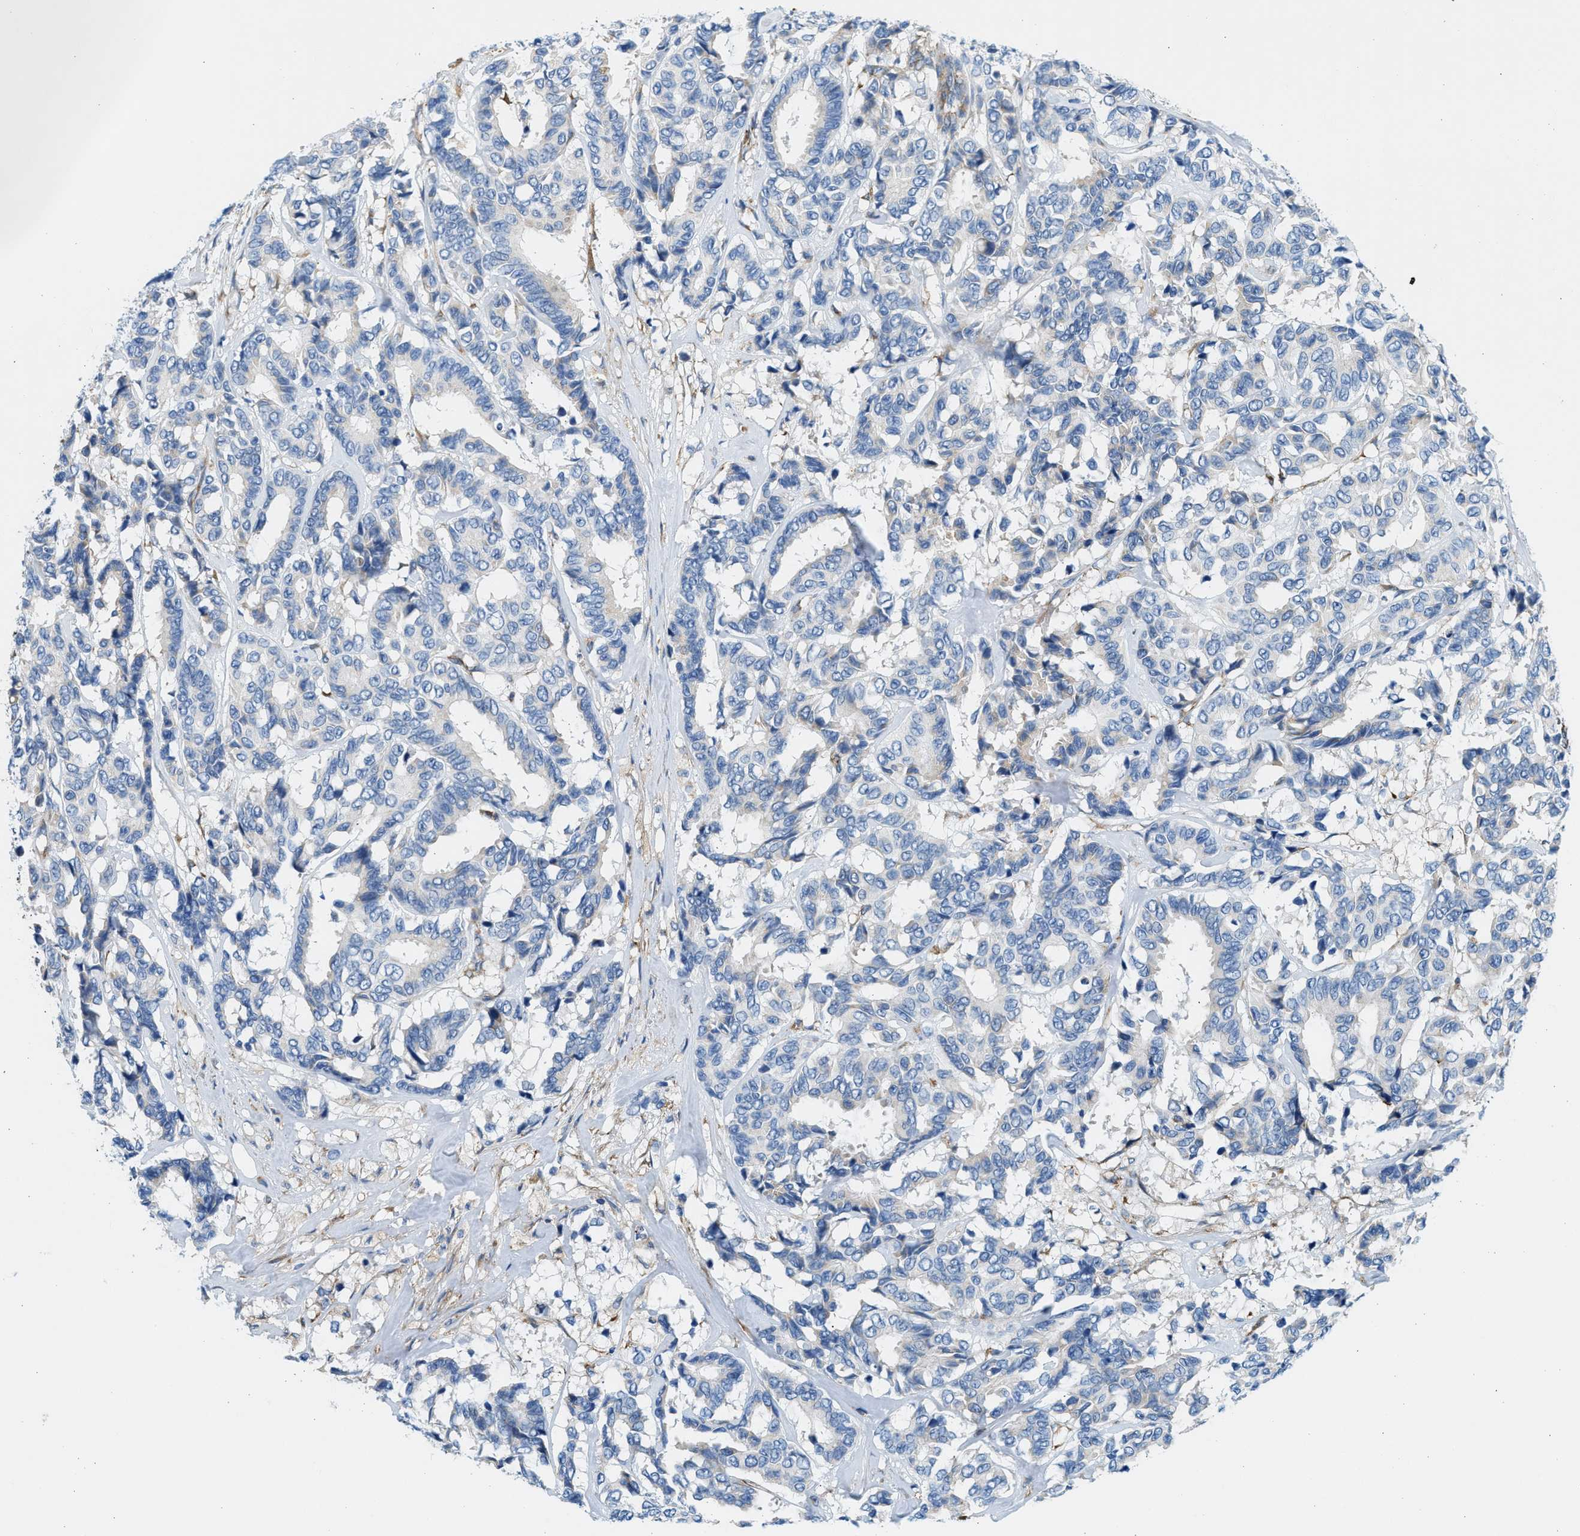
{"staining": {"intensity": "negative", "quantity": "none", "location": "none"}, "tissue": "breast cancer", "cell_type": "Tumor cells", "image_type": "cancer", "snomed": [{"axis": "morphology", "description": "Duct carcinoma"}, {"axis": "topography", "description": "Breast"}], "caption": "Protein analysis of breast cancer demonstrates no significant expression in tumor cells. (DAB immunohistochemistry (IHC) with hematoxylin counter stain).", "gene": "CNTN6", "patient": {"sex": "female", "age": 87}}